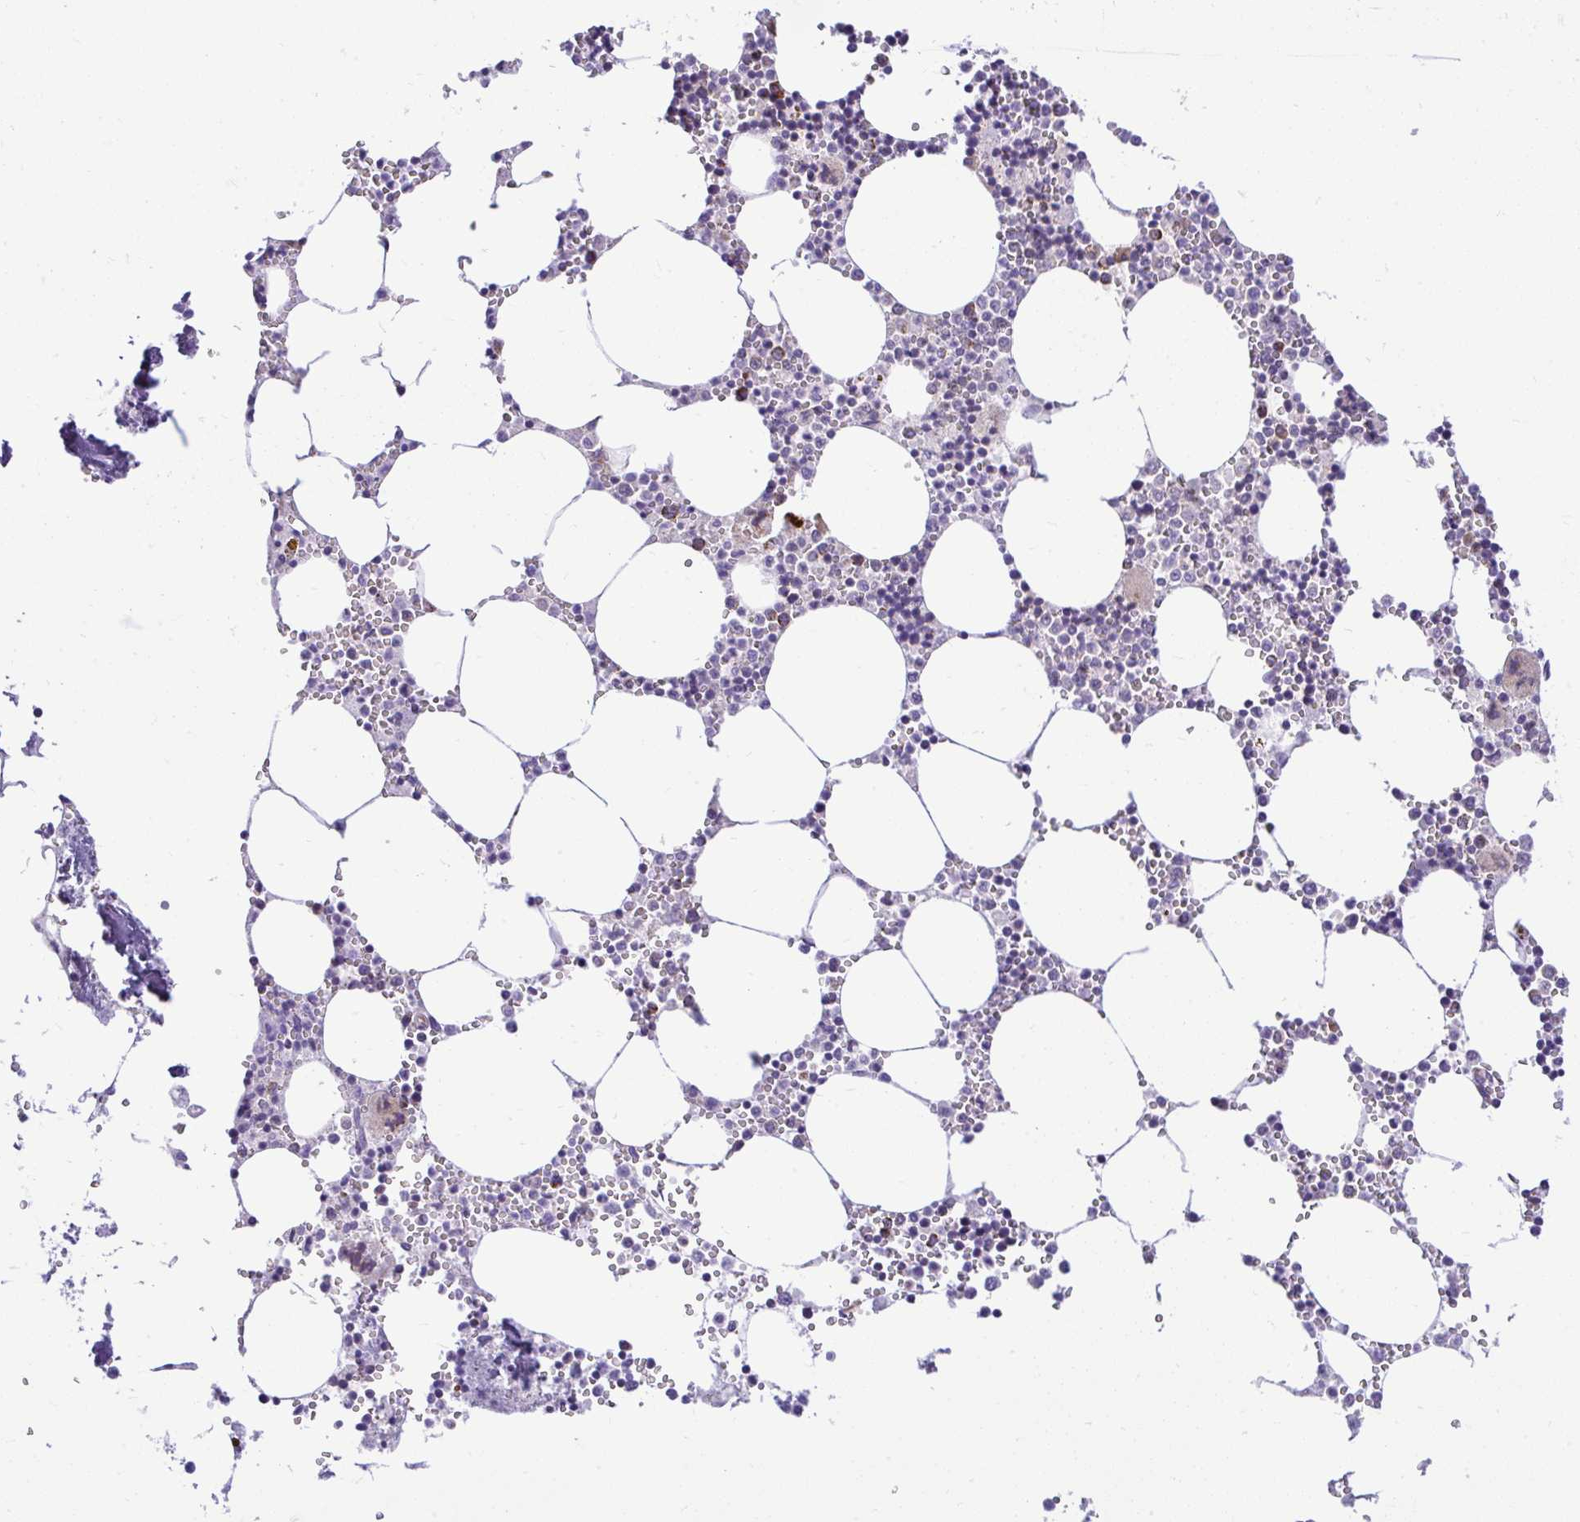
{"staining": {"intensity": "moderate", "quantity": "25%-75%", "location": "cytoplasmic/membranous"}, "tissue": "bone marrow", "cell_type": "Hematopoietic cells", "image_type": "normal", "snomed": [{"axis": "morphology", "description": "Normal tissue, NOS"}, {"axis": "topography", "description": "Bone marrow"}], "caption": "An immunohistochemistry (IHC) micrograph of benign tissue is shown. Protein staining in brown labels moderate cytoplasmic/membranous positivity in bone marrow within hematopoietic cells.", "gene": "PYCR2", "patient": {"sex": "male", "age": 54}}